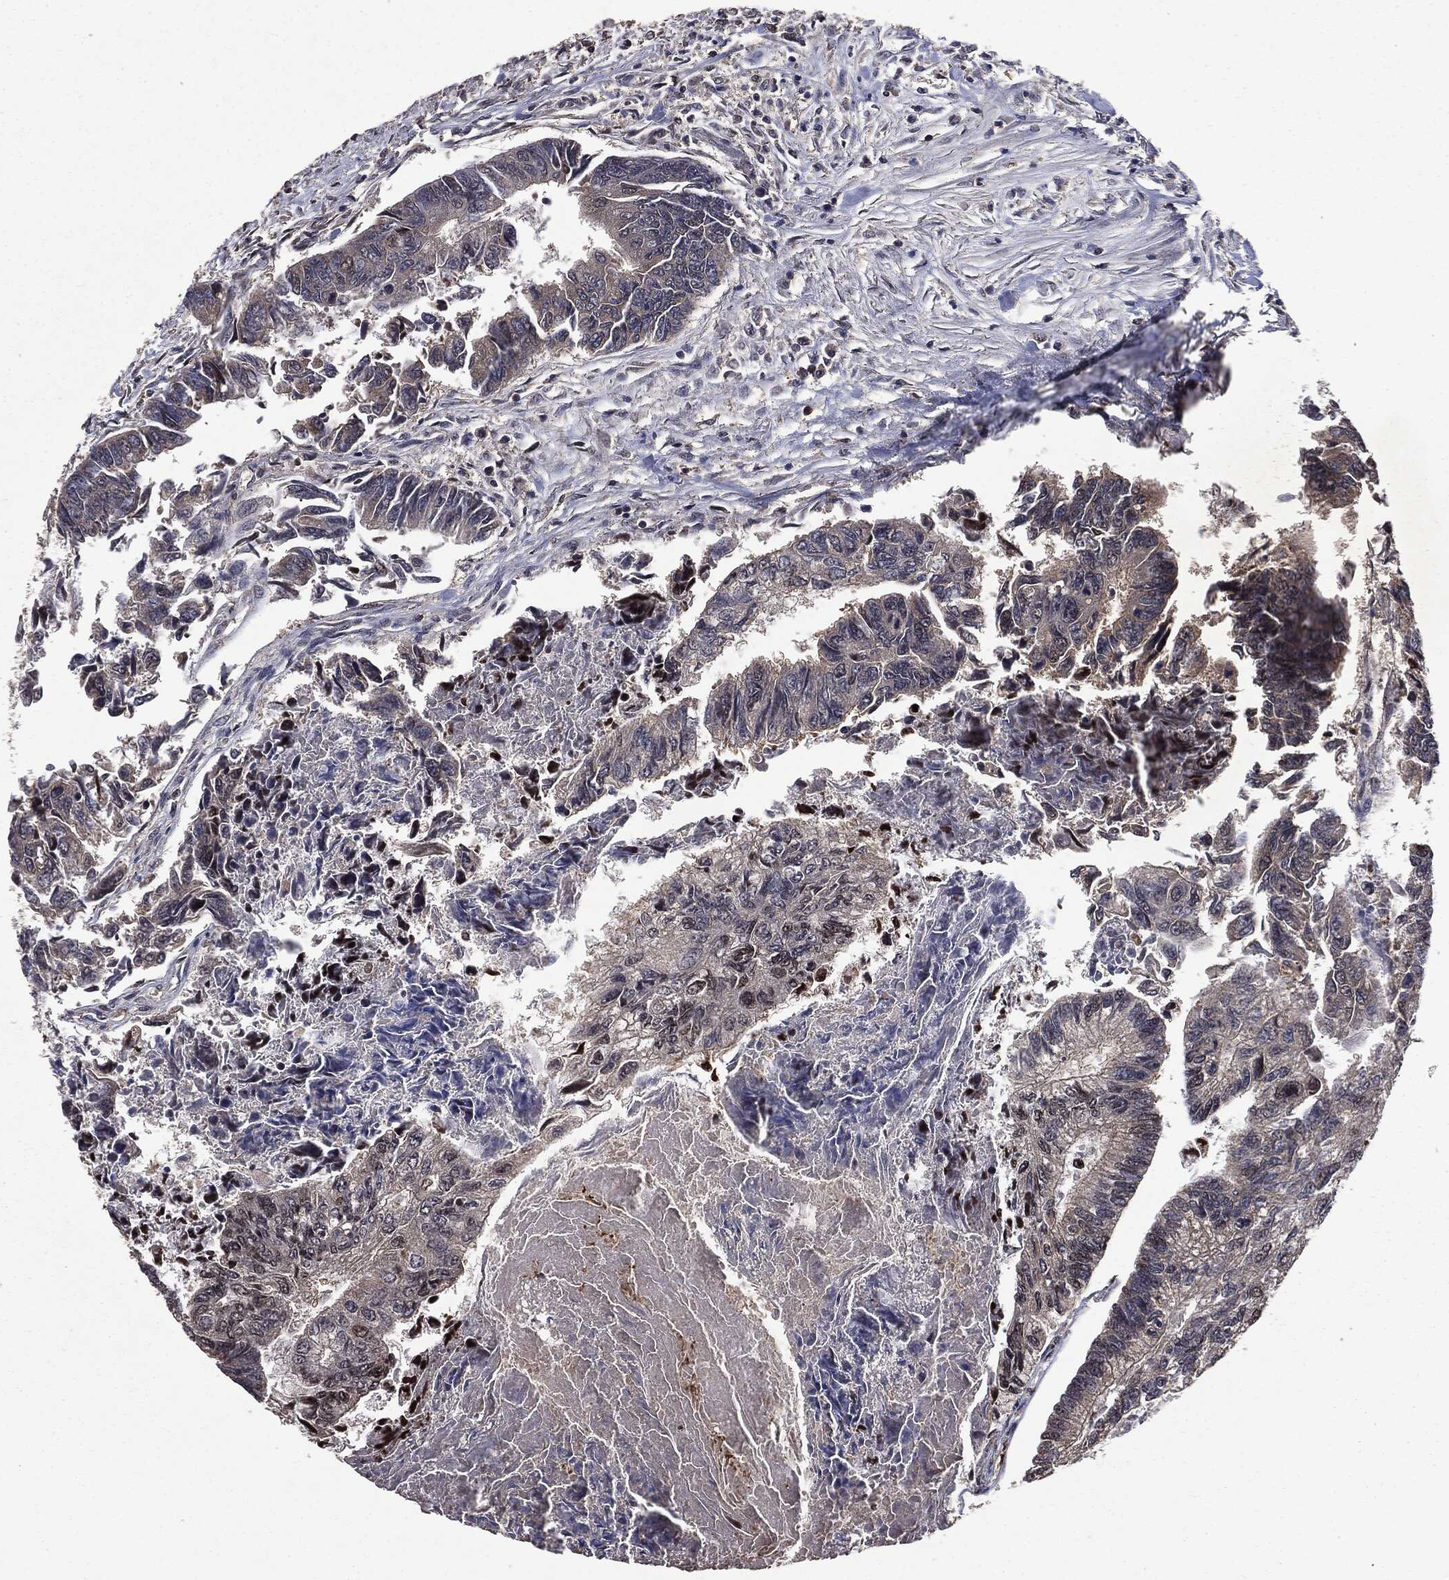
{"staining": {"intensity": "weak", "quantity": "25%-75%", "location": "cytoplasmic/membranous"}, "tissue": "colorectal cancer", "cell_type": "Tumor cells", "image_type": "cancer", "snomed": [{"axis": "morphology", "description": "Adenocarcinoma, NOS"}, {"axis": "topography", "description": "Colon"}], "caption": "Immunohistochemistry (IHC) photomicrograph of colorectal adenocarcinoma stained for a protein (brown), which displays low levels of weak cytoplasmic/membranous positivity in approximately 25%-75% of tumor cells.", "gene": "PPP6R2", "patient": {"sex": "female", "age": 65}}